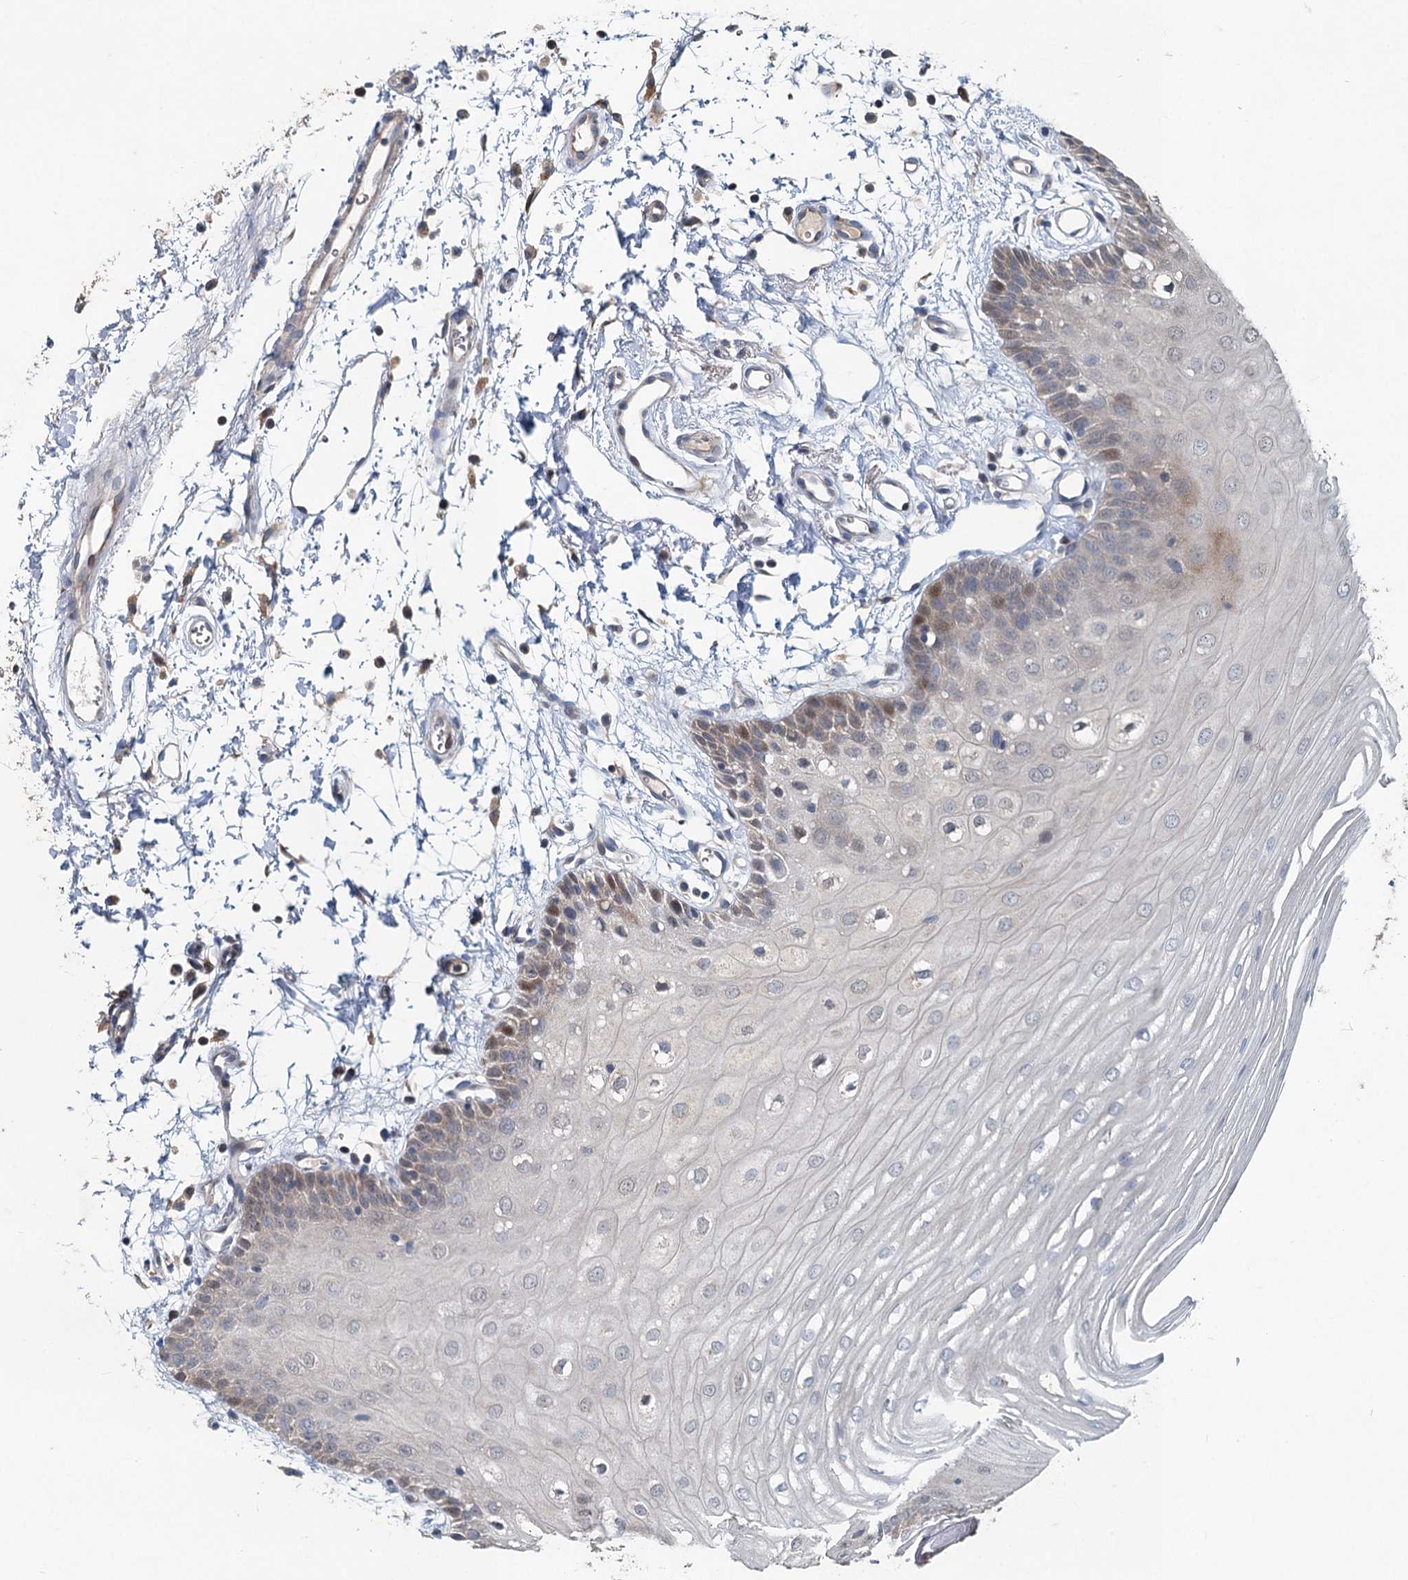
{"staining": {"intensity": "weak", "quantity": "25%-75%", "location": "cytoplasmic/membranous"}, "tissue": "oral mucosa", "cell_type": "Squamous epithelial cells", "image_type": "normal", "snomed": [{"axis": "morphology", "description": "Normal tissue, NOS"}, {"axis": "topography", "description": "Oral tissue"}, {"axis": "topography", "description": "Tounge, NOS"}], "caption": "A brown stain labels weak cytoplasmic/membranous positivity of a protein in squamous epithelial cells of unremarkable oral mucosa.", "gene": "OTUB1", "patient": {"sex": "female", "age": 73}}